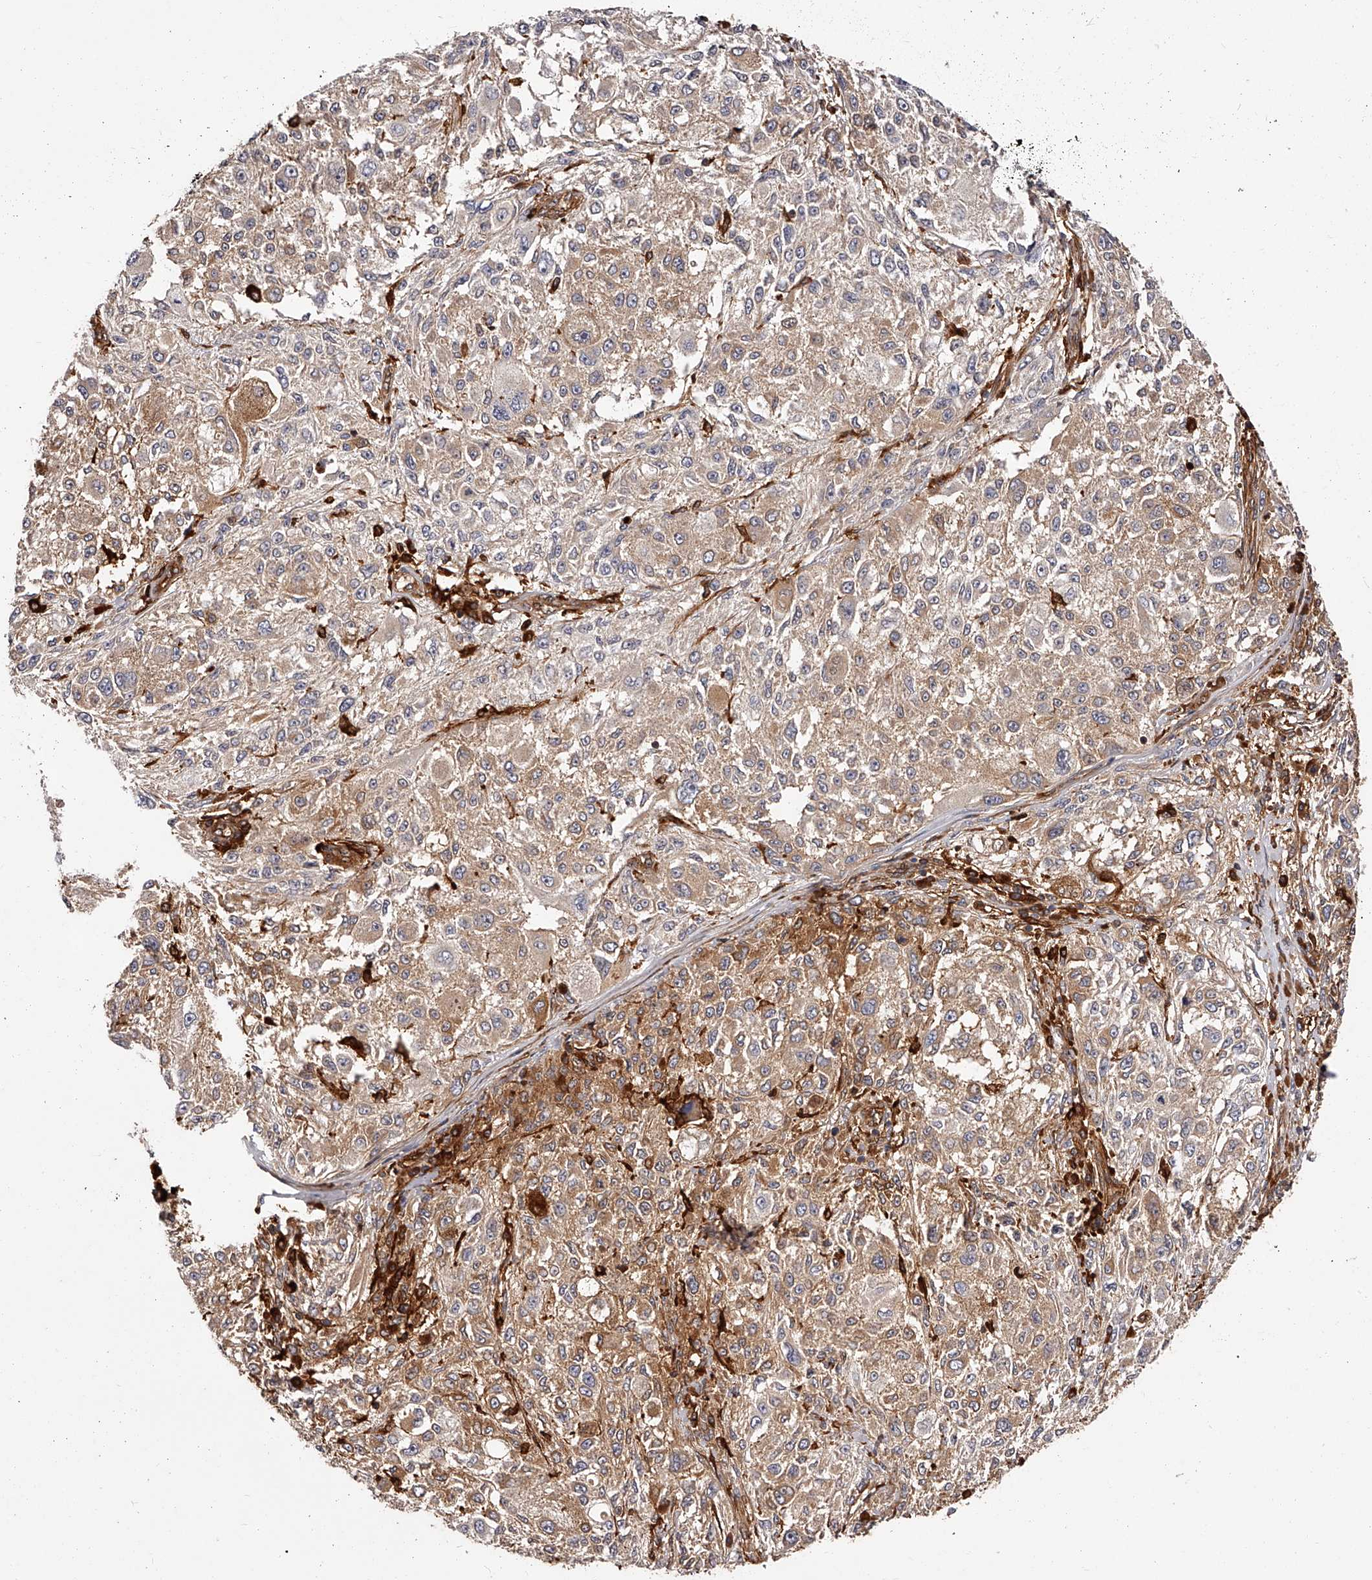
{"staining": {"intensity": "moderate", "quantity": ">75%", "location": "cytoplasmic/membranous"}, "tissue": "melanoma", "cell_type": "Tumor cells", "image_type": "cancer", "snomed": [{"axis": "morphology", "description": "Necrosis, NOS"}, {"axis": "morphology", "description": "Malignant melanoma, NOS"}, {"axis": "topography", "description": "Skin"}], "caption": "Melanoma was stained to show a protein in brown. There is medium levels of moderate cytoplasmic/membranous staining in approximately >75% of tumor cells. (DAB (3,3'-diaminobenzidine) IHC with brightfield microscopy, high magnification).", "gene": "LAP3", "patient": {"sex": "female", "age": 87}}